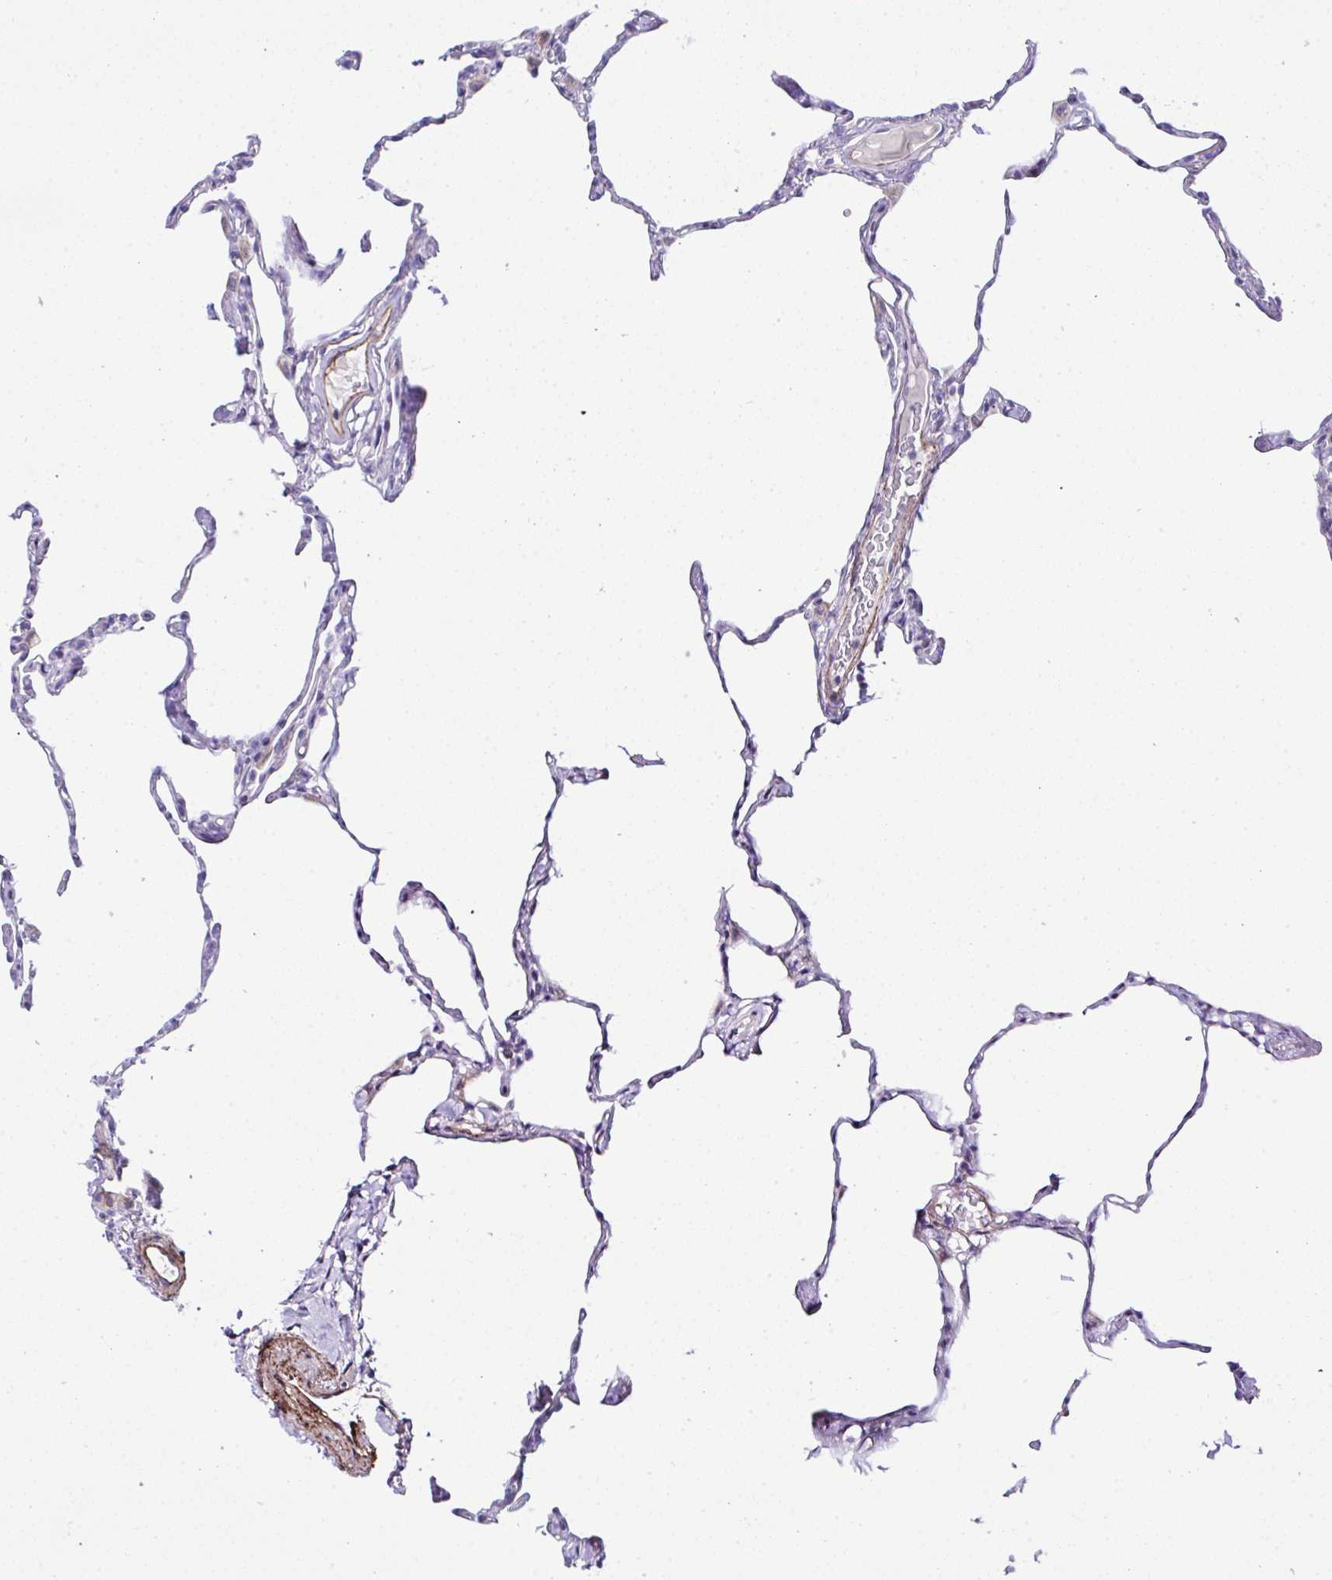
{"staining": {"intensity": "negative", "quantity": "none", "location": "none"}, "tissue": "lung", "cell_type": "Alveolar cells", "image_type": "normal", "snomed": [{"axis": "morphology", "description": "Normal tissue, NOS"}, {"axis": "topography", "description": "Lung"}], "caption": "DAB (3,3'-diaminobenzidine) immunohistochemical staining of benign human lung exhibits no significant positivity in alveolar cells.", "gene": "FBXO34", "patient": {"sex": "male", "age": 65}}